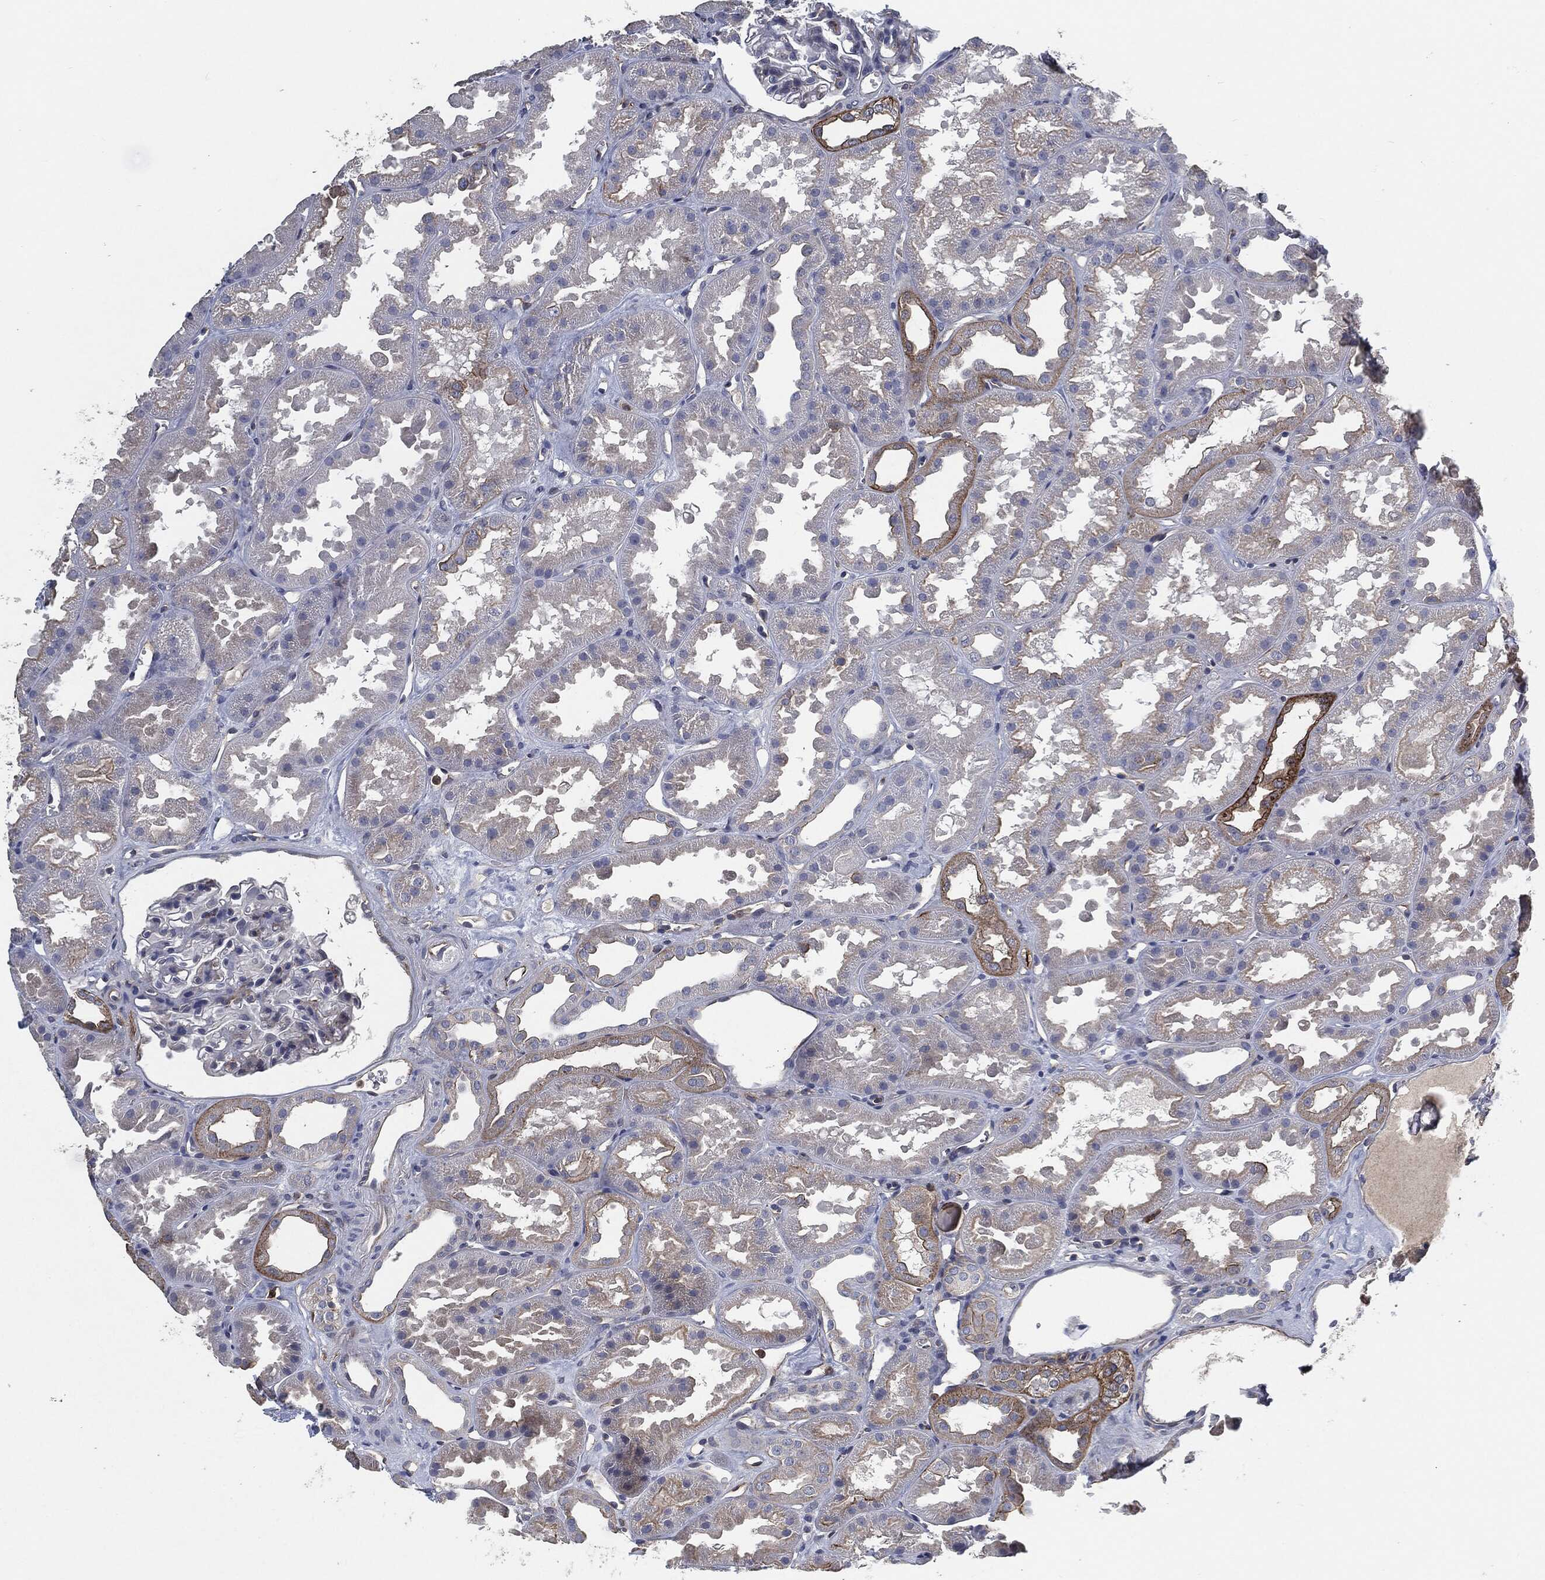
{"staining": {"intensity": "negative", "quantity": "none", "location": "none"}, "tissue": "kidney", "cell_type": "Cells in glomeruli", "image_type": "normal", "snomed": [{"axis": "morphology", "description": "Normal tissue, NOS"}, {"axis": "topography", "description": "Kidney"}], "caption": "Immunohistochemistry (IHC) histopathology image of normal kidney: human kidney stained with DAB (3,3'-diaminobenzidine) shows no significant protein expression in cells in glomeruli.", "gene": "SVIL", "patient": {"sex": "male", "age": 61}}